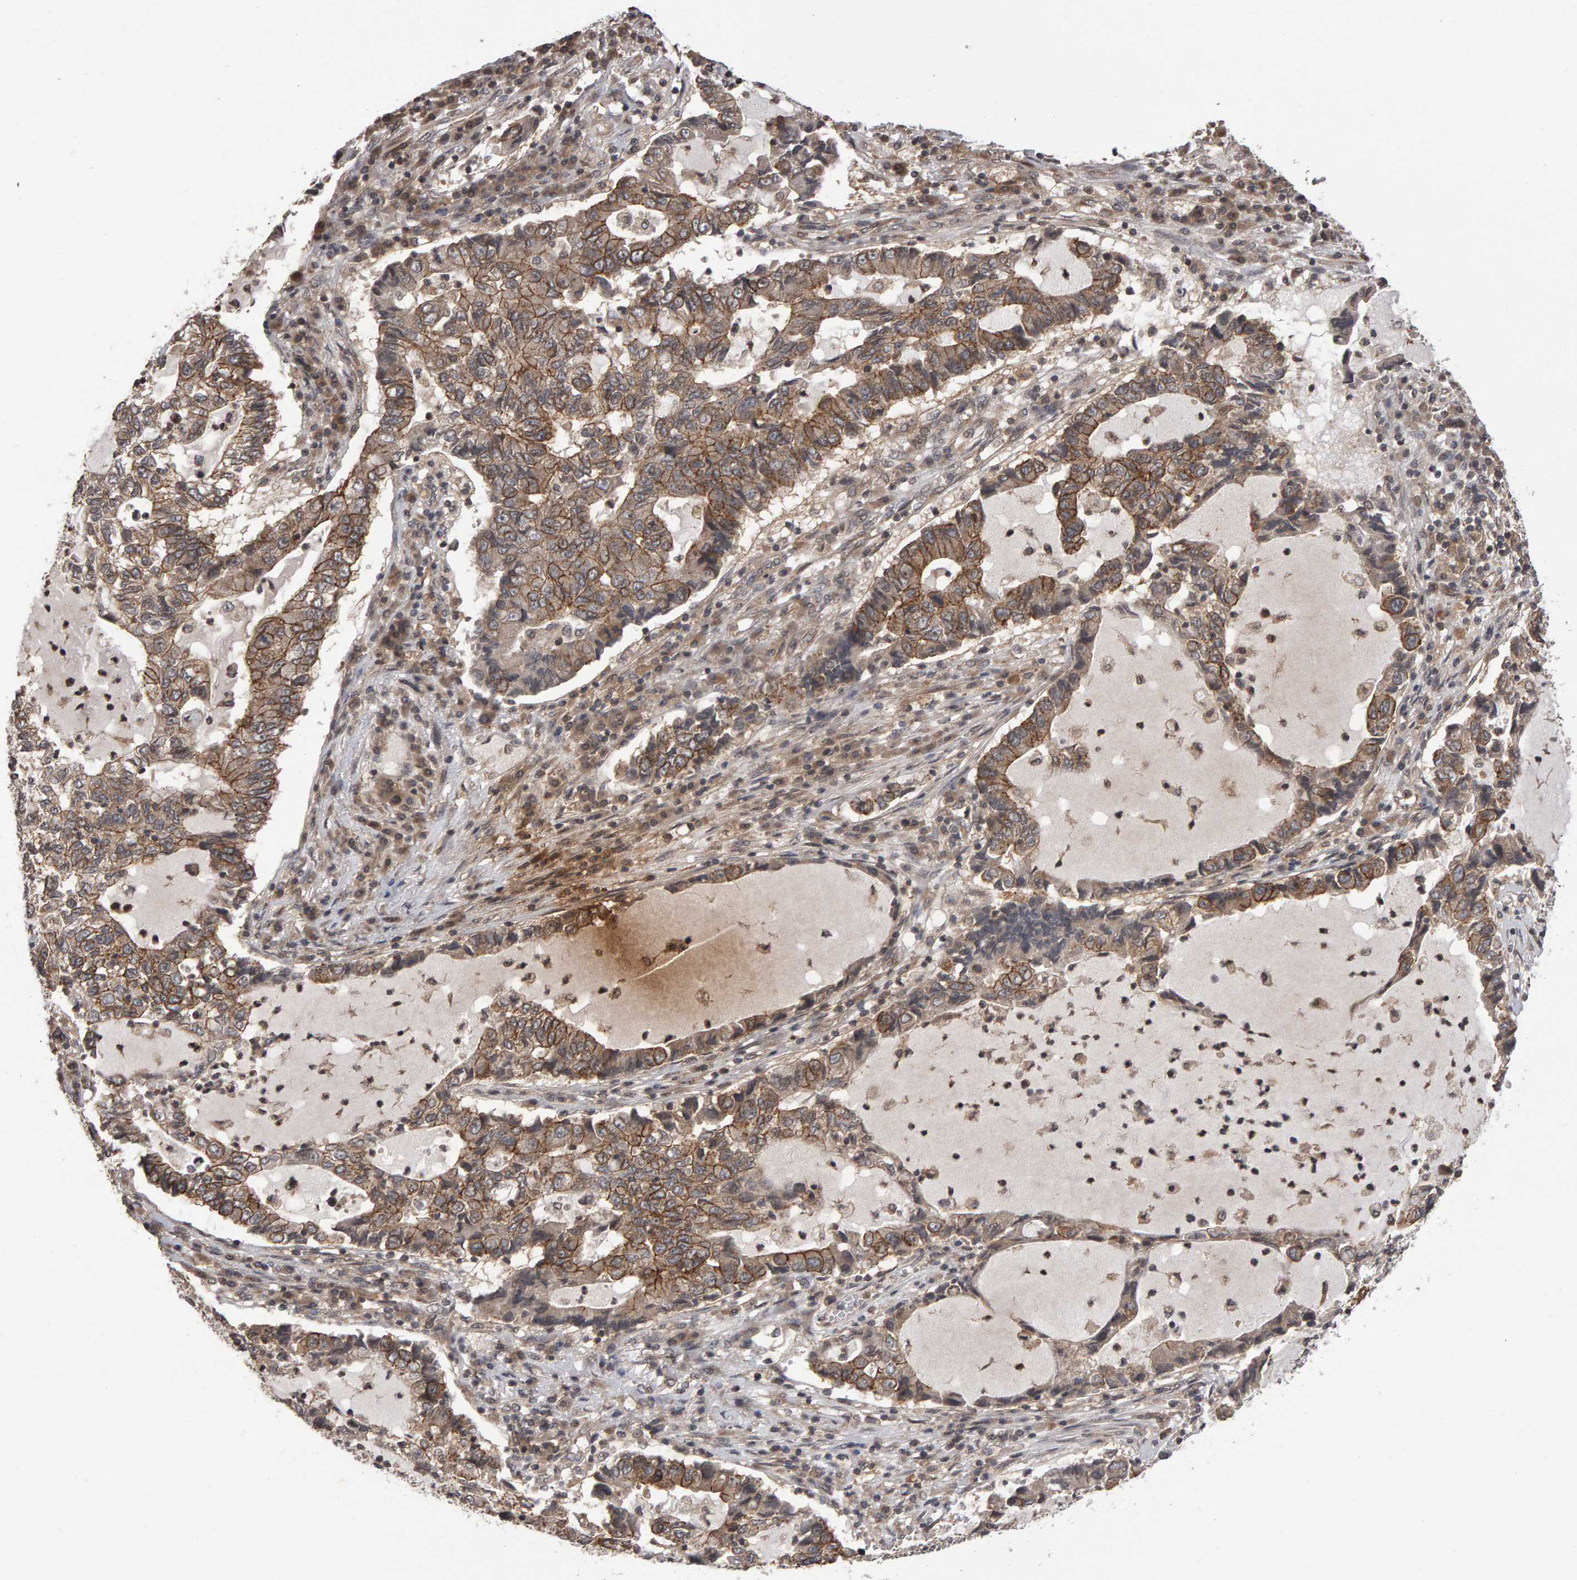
{"staining": {"intensity": "moderate", "quantity": "25%-75%", "location": "cytoplasmic/membranous"}, "tissue": "lung cancer", "cell_type": "Tumor cells", "image_type": "cancer", "snomed": [{"axis": "morphology", "description": "Adenocarcinoma, NOS"}, {"axis": "topography", "description": "Lung"}], "caption": "A histopathology image of human adenocarcinoma (lung) stained for a protein demonstrates moderate cytoplasmic/membranous brown staining in tumor cells.", "gene": "SCRIB", "patient": {"sex": "female", "age": 51}}